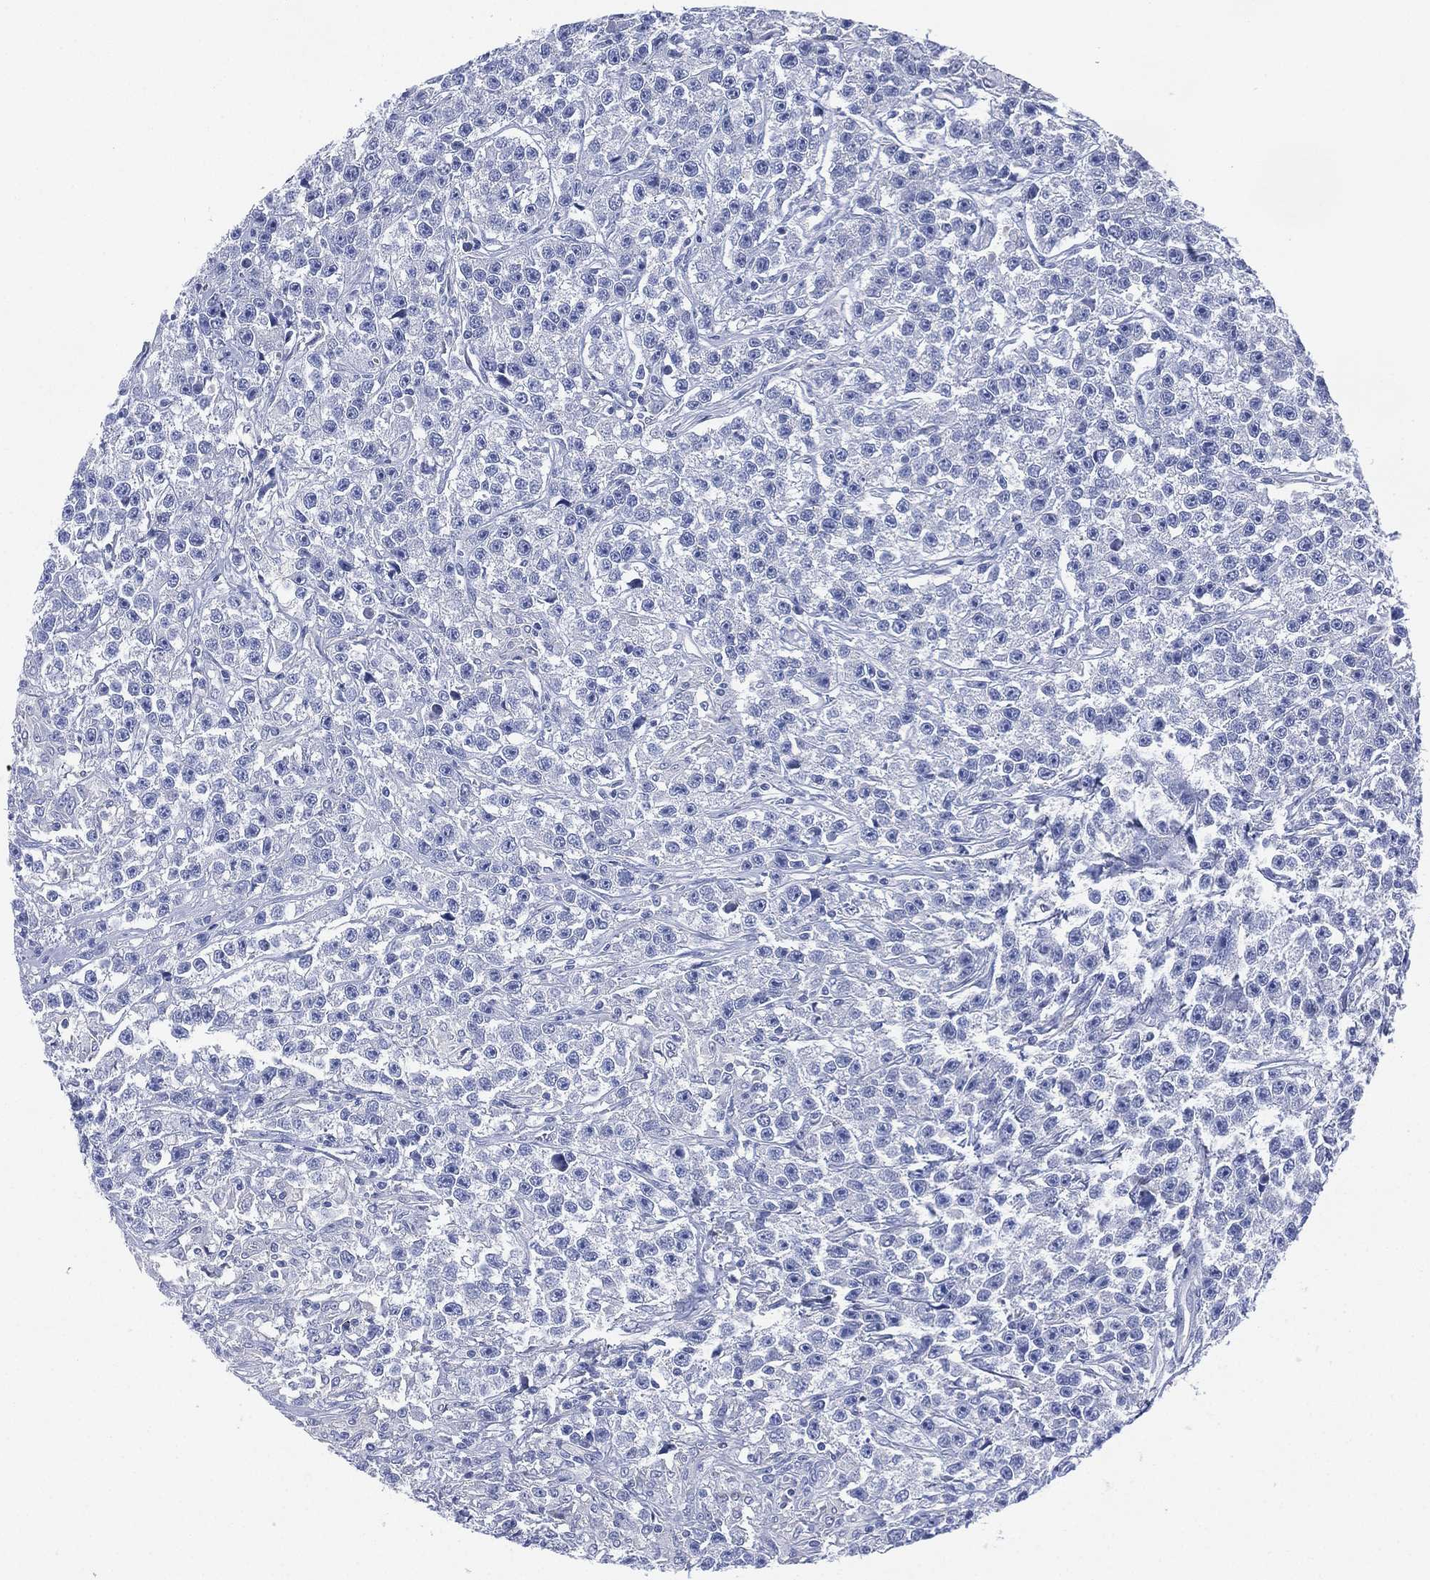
{"staining": {"intensity": "negative", "quantity": "none", "location": "none"}, "tissue": "testis cancer", "cell_type": "Tumor cells", "image_type": "cancer", "snomed": [{"axis": "morphology", "description": "Seminoma, NOS"}, {"axis": "topography", "description": "Testis"}], "caption": "An immunohistochemistry image of testis cancer (seminoma) is shown. There is no staining in tumor cells of testis cancer (seminoma).", "gene": "CHRNA3", "patient": {"sex": "male", "age": 59}}